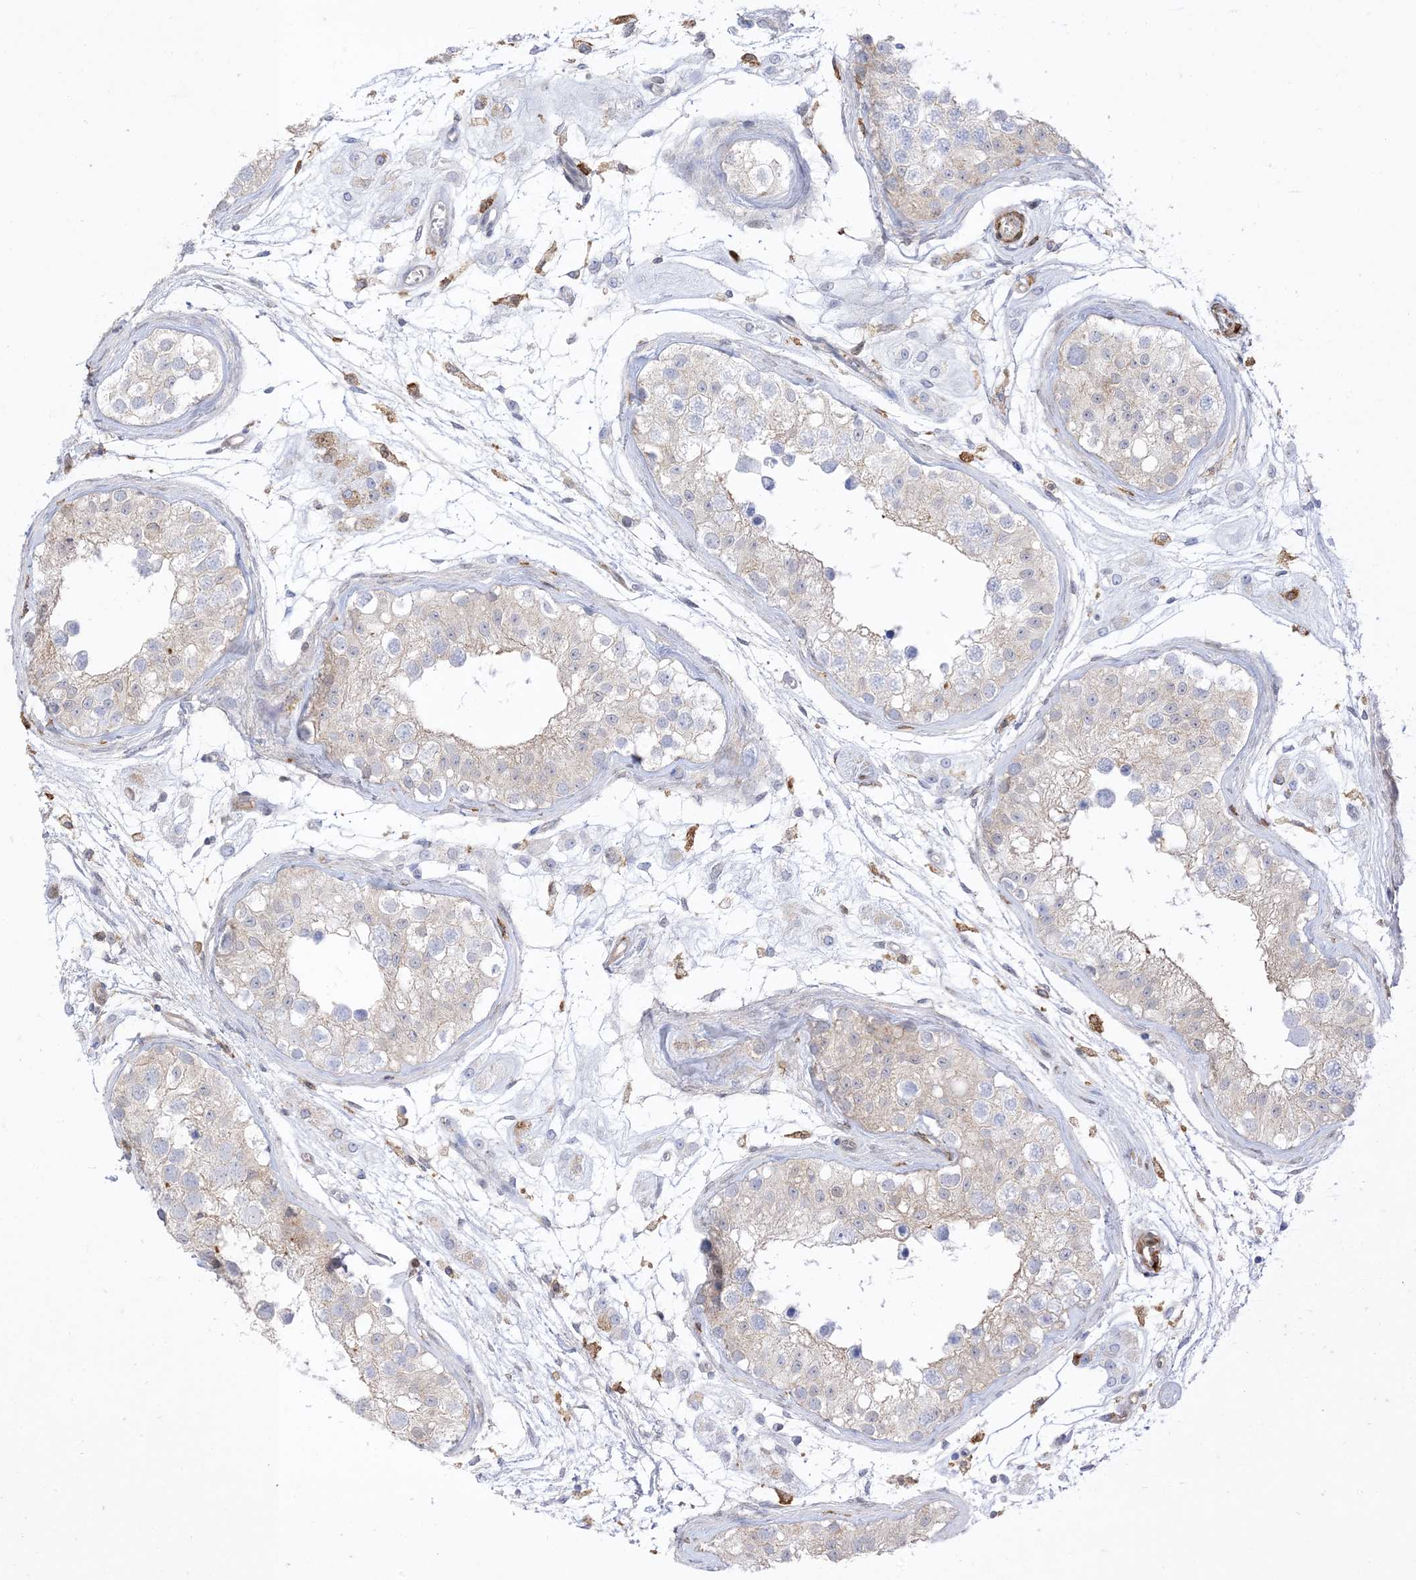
{"staining": {"intensity": "negative", "quantity": "none", "location": "none"}, "tissue": "testis", "cell_type": "Cells in seminiferous ducts", "image_type": "normal", "snomed": [{"axis": "morphology", "description": "Normal tissue, NOS"}, {"axis": "morphology", "description": "Adenocarcinoma, metastatic, NOS"}, {"axis": "topography", "description": "Testis"}], "caption": "This image is of benign testis stained with IHC to label a protein in brown with the nuclei are counter-stained blue. There is no positivity in cells in seminiferous ducts.", "gene": "GSN", "patient": {"sex": "male", "age": 26}}